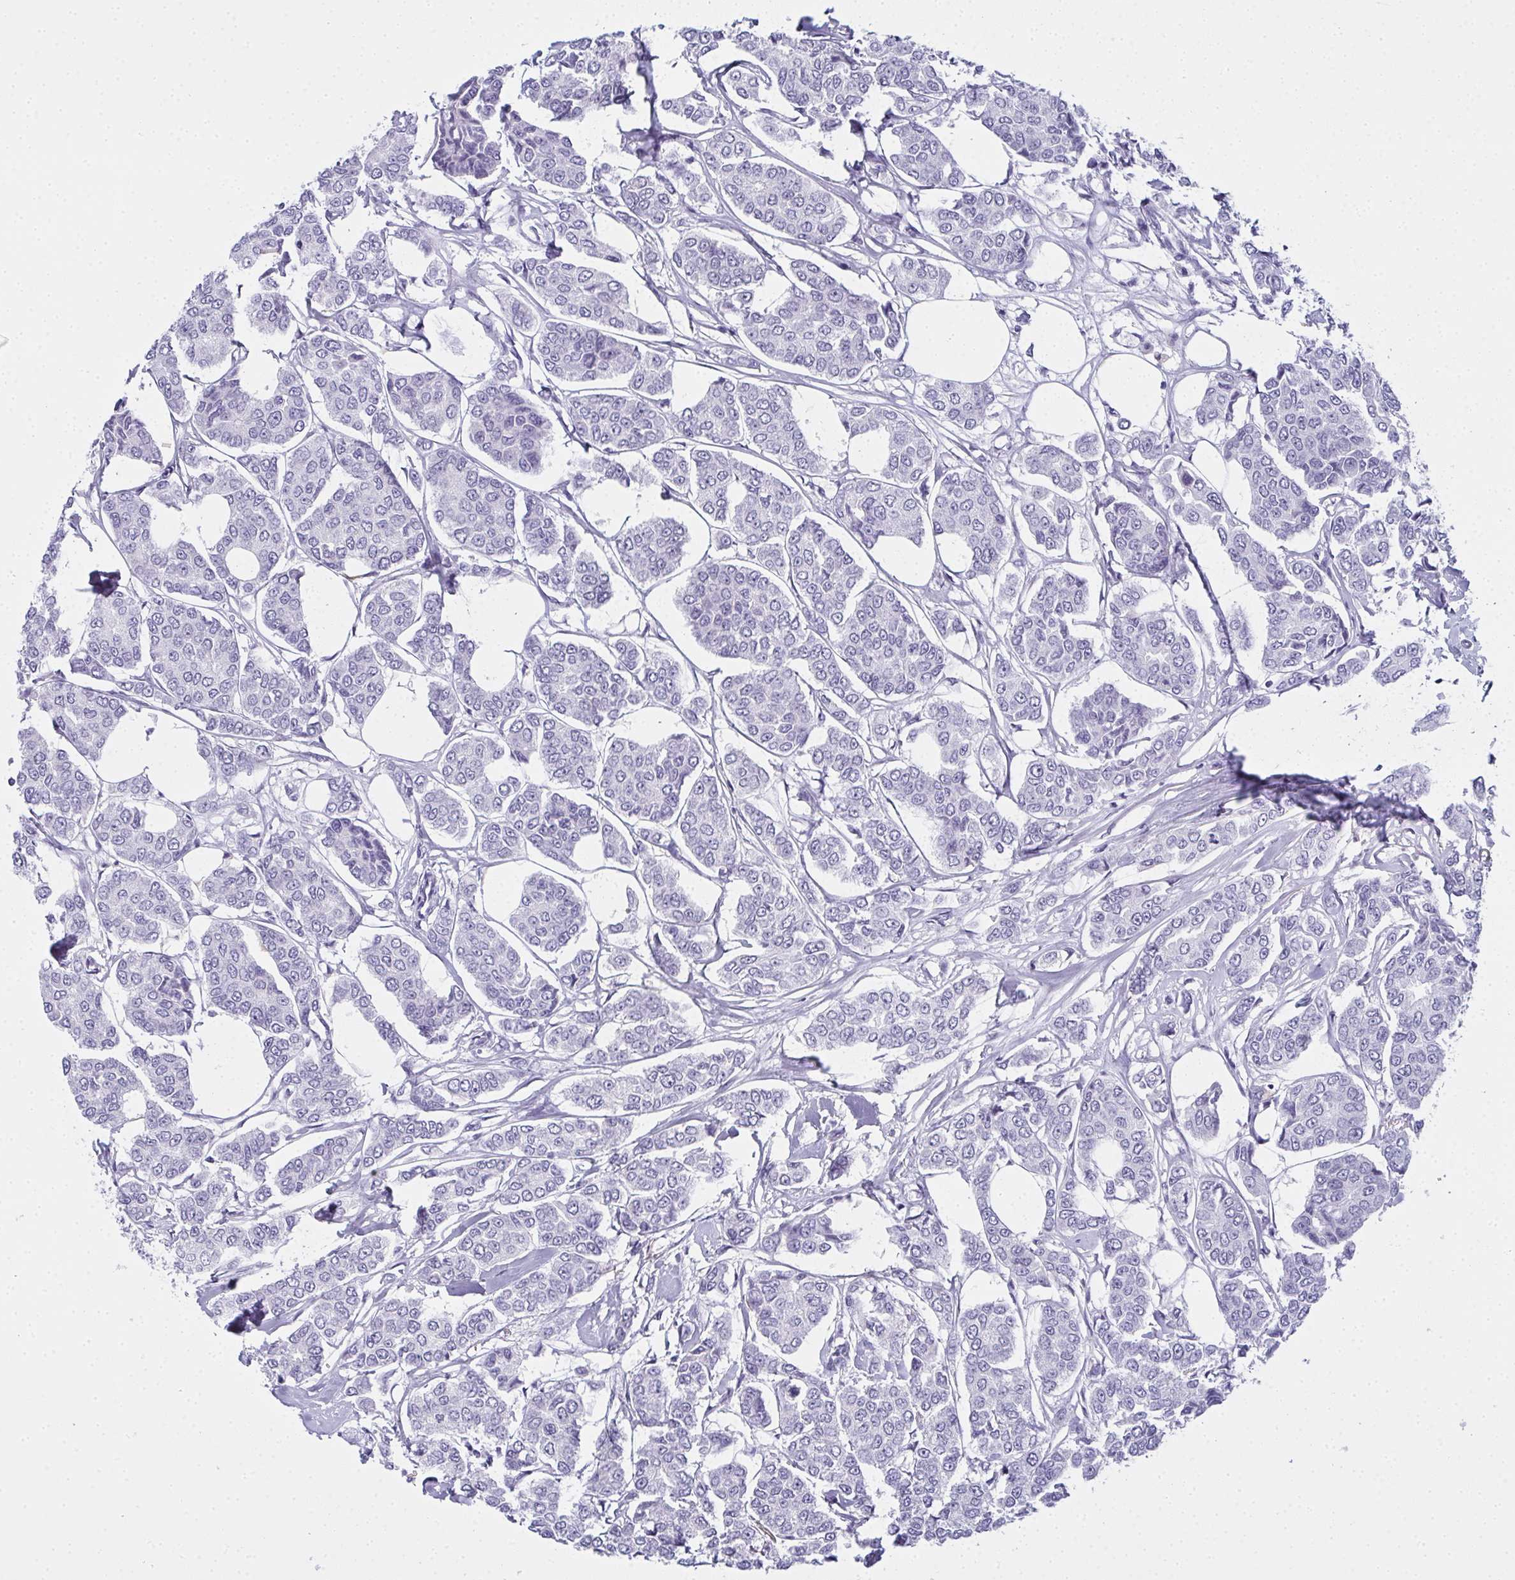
{"staining": {"intensity": "negative", "quantity": "none", "location": "none"}, "tissue": "breast cancer", "cell_type": "Tumor cells", "image_type": "cancer", "snomed": [{"axis": "morphology", "description": "Duct carcinoma"}, {"axis": "topography", "description": "Breast"}], "caption": "This is an IHC histopathology image of human intraductal carcinoma (breast). There is no expression in tumor cells.", "gene": "SLC36A2", "patient": {"sex": "female", "age": 94}}